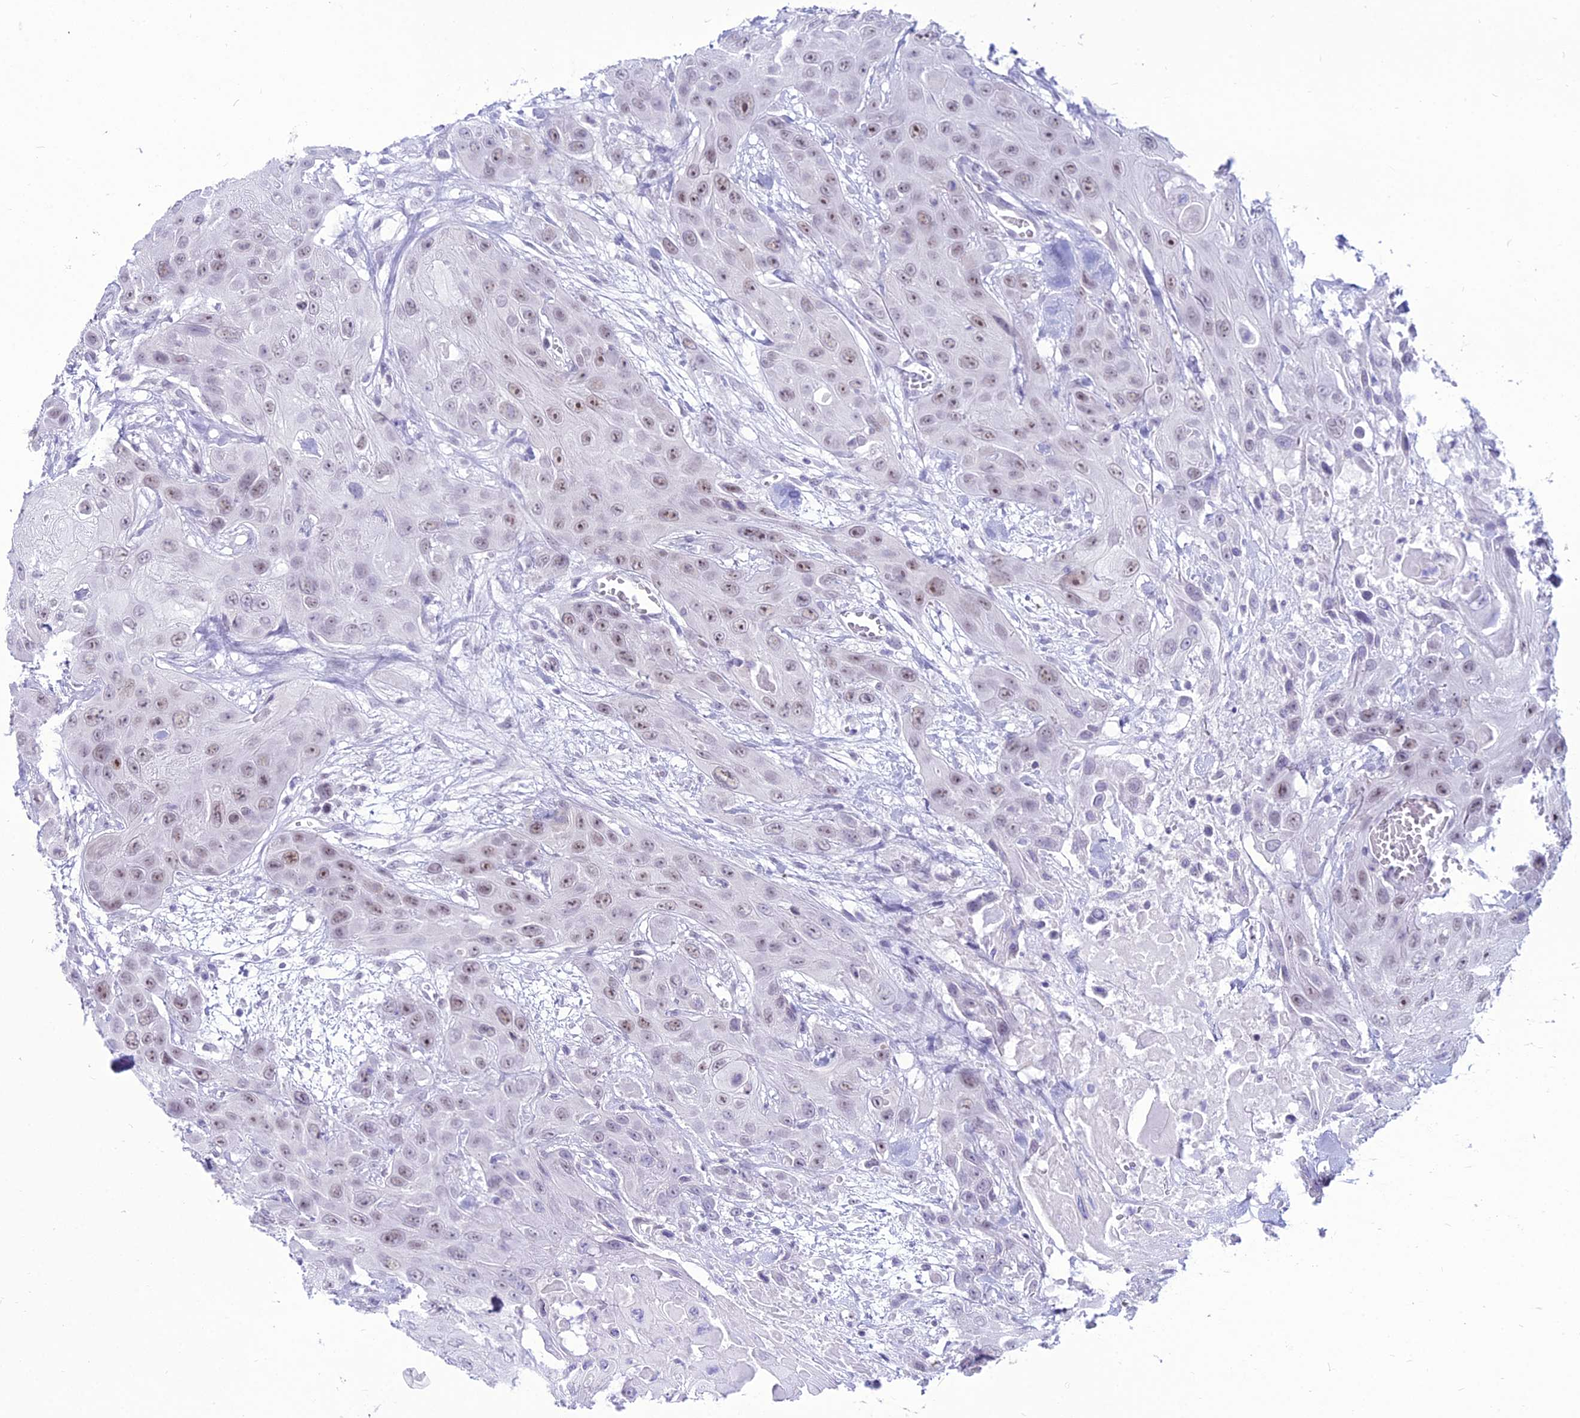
{"staining": {"intensity": "weak", "quantity": ">75%", "location": "nuclear"}, "tissue": "head and neck cancer", "cell_type": "Tumor cells", "image_type": "cancer", "snomed": [{"axis": "morphology", "description": "Squamous cell carcinoma, NOS"}, {"axis": "topography", "description": "Head-Neck"}], "caption": "This photomicrograph displays IHC staining of human head and neck cancer, with low weak nuclear positivity in approximately >75% of tumor cells.", "gene": "DHX40", "patient": {"sex": "male", "age": 81}}